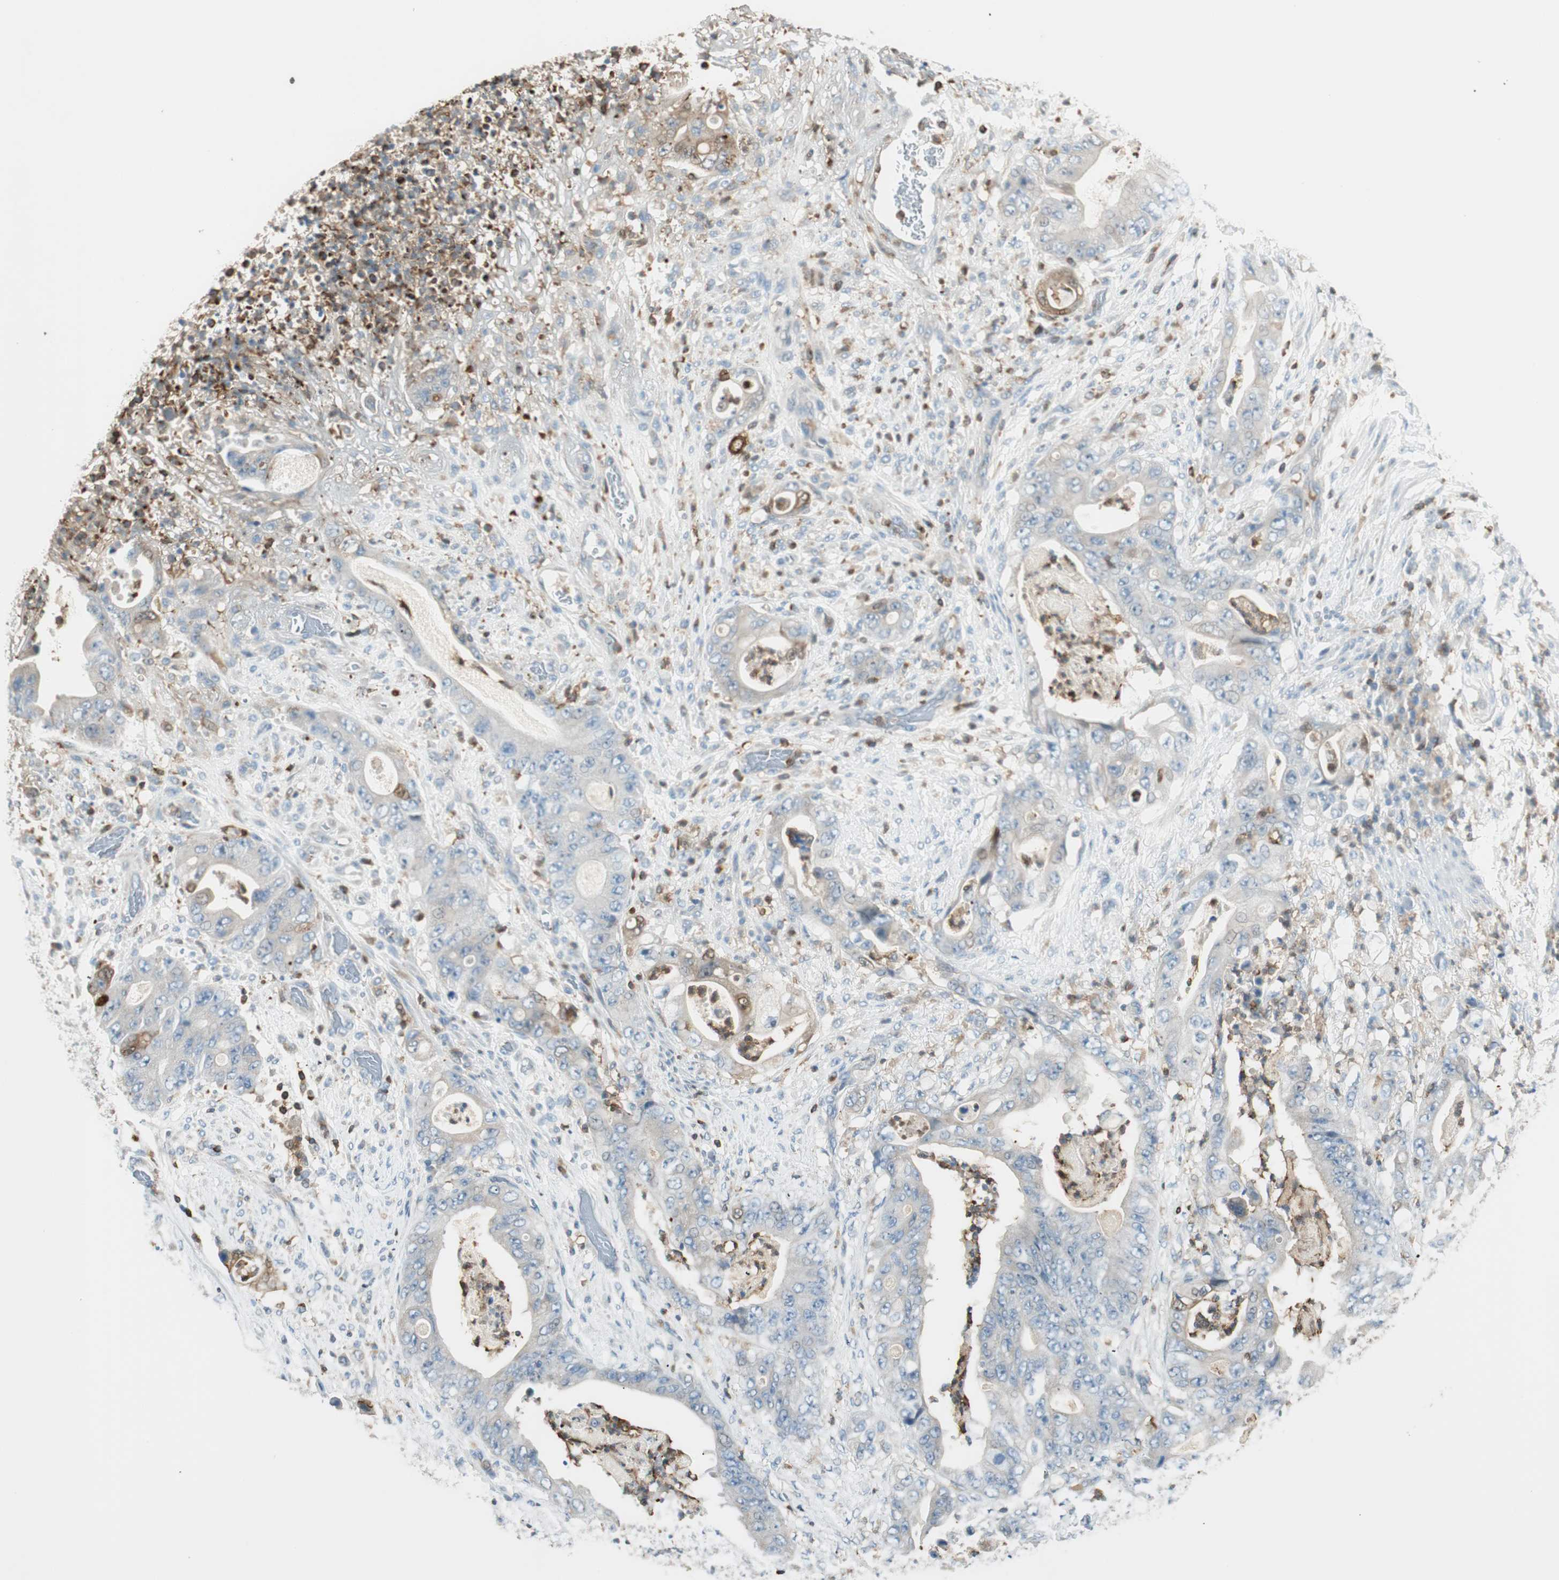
{"staining": {"intensity": "moderate", "quantity": "25%-75%", "location": "cytoplasmic/membranous"}, "tissue": "stomach cancer", "cell_type": "Tumor cells", "image_type": "cancer", "snomed": [{"axis": "morphology", "description": "Adenocarcinoma, NOS"}, {"axis": "topography", "description": "Stomach"}], "caption": "This is a photomicrograph of IHC staining of stomach cancer, which shows moderate positivity in the cytoplasmic/membranous of tumor cells.", "gene": "HPGD", "patient": {"sex": "female", "age": 73}}